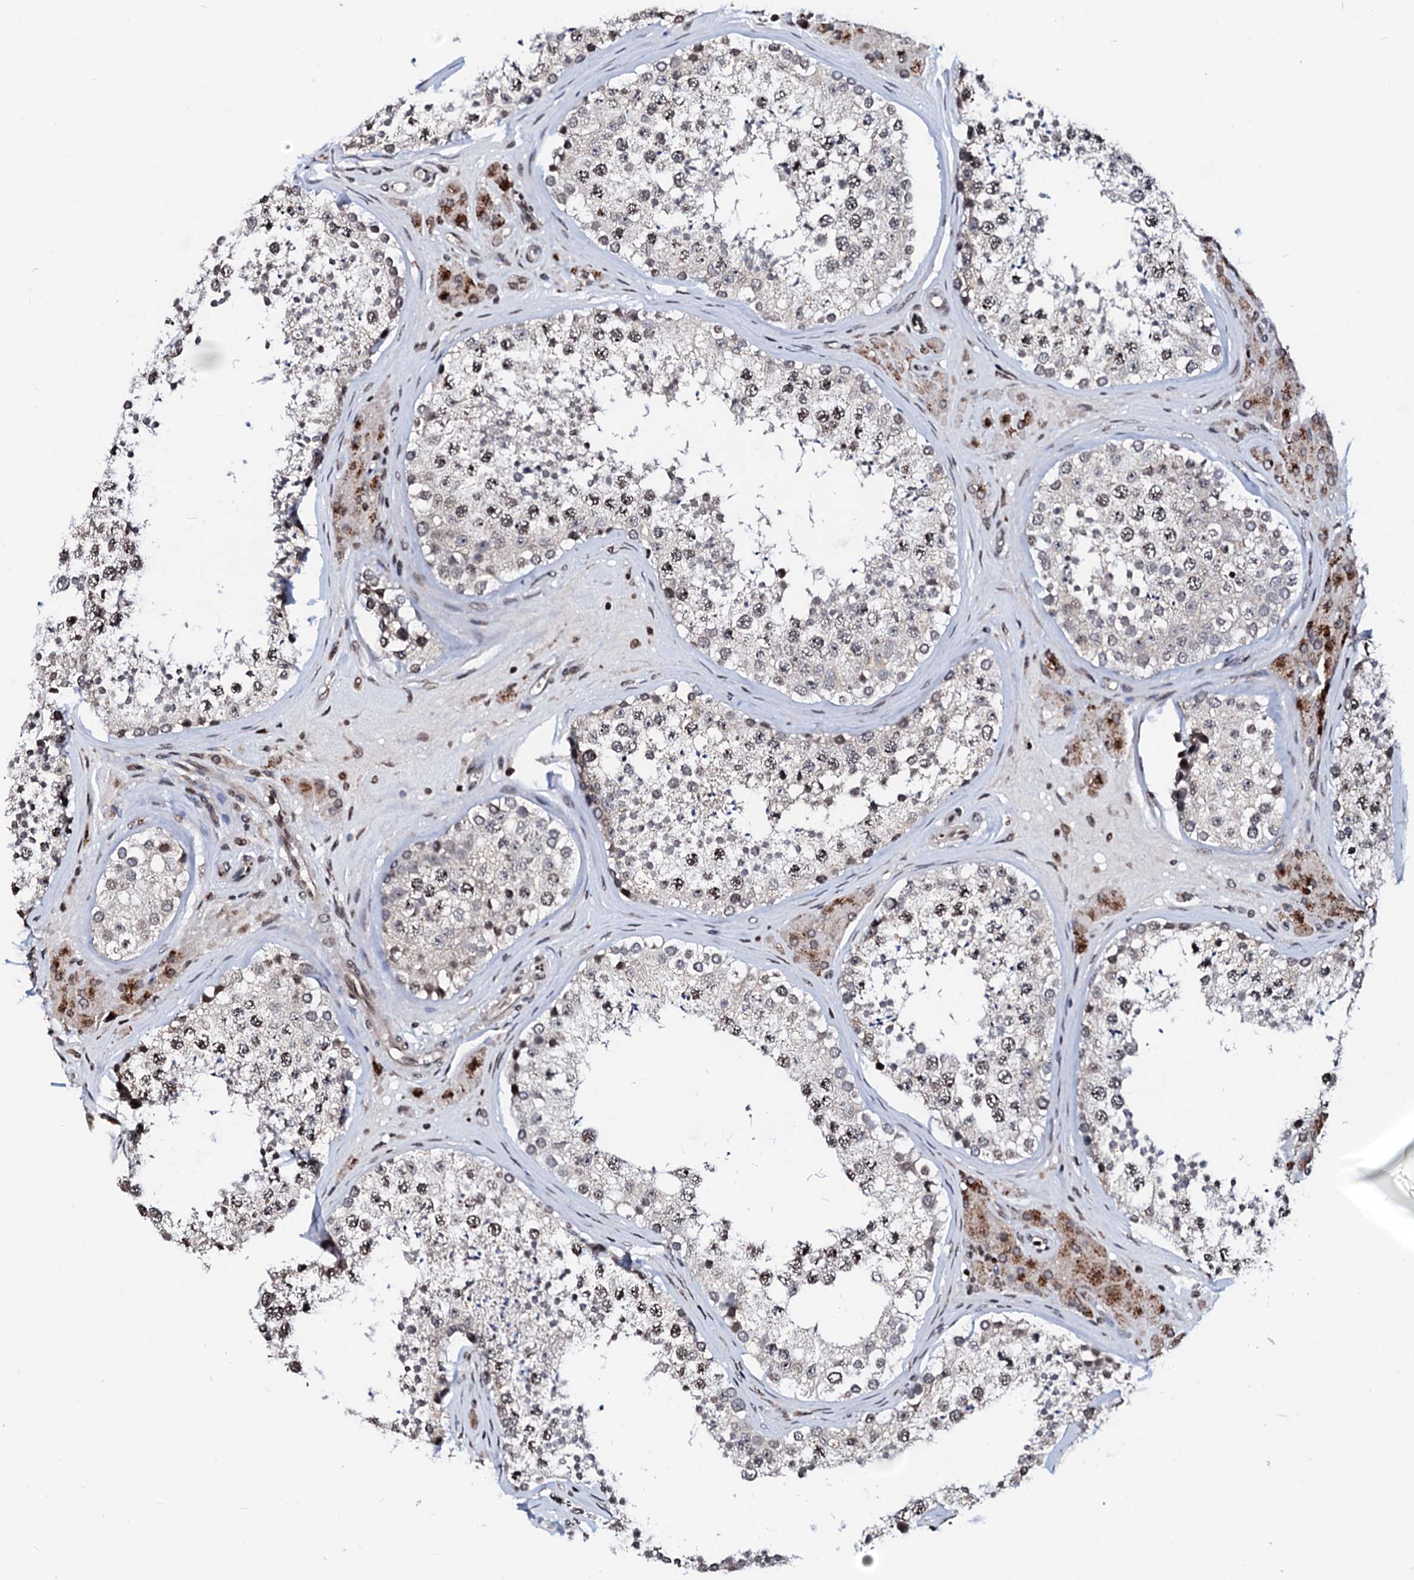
{"staining": {"intensity": "weak", "quantity": "25%-75%", "location": "nuclear"}, "tissue": "testis", "cell_type": "Cells in seminiferous ducts", "image_type": "normal", "snomed": [{"axis": "morphology", "description": "Normal tissue, NOS"}, {"axis": "topography", "description": "Testis"}], "caption": "The histopathology image shows immunohistochemical staining of normal testis. There is weak nuclear positivity is identified in about 25%-75% of cells in seminiferous ducts.", "gene": "LSM11", "patient": {"sex": "male", "age": 46}}